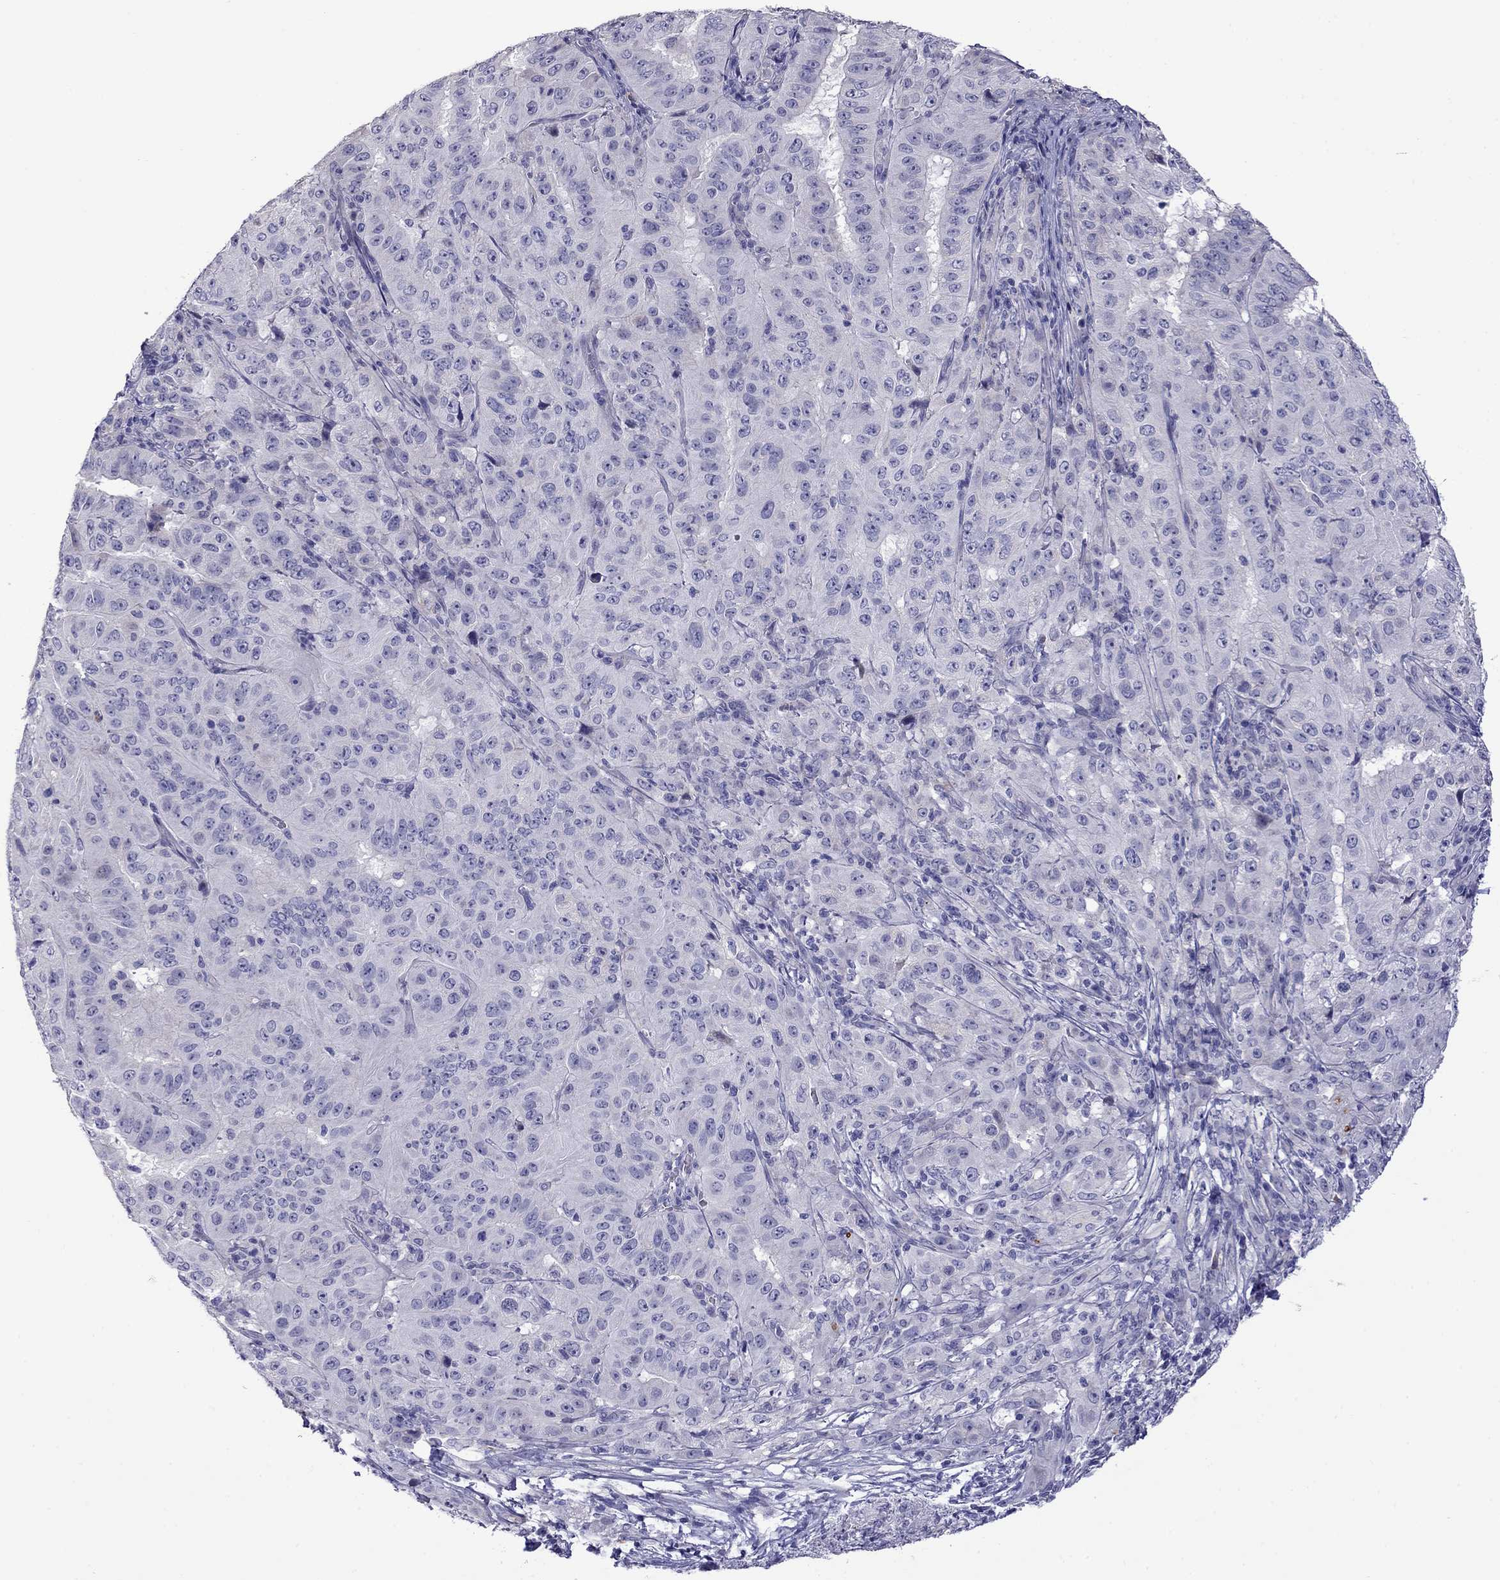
{"staining": {"intensity": "negative", "quantity": "none", "location": "none"}, "tissue": "pancreatic cancer", "cell_type": "Tumor cells", "image_type": "cancer", "snomed": [{"axis": "morphology", "description": "Adenocarcinoma, NOS"}, {"axis": "topography", "description": "Pancreas"}], "caption": "DAB immunohistochemical staining of pancreatic cancer (adenocarcinoma) exhibits no significant staining in tumor cells. (DAB (3,3'-diaminobenzidine) immunohistochemistry, high magnification).", "gene": "STAR", "patient": {"sex": "male", "age": 63}}